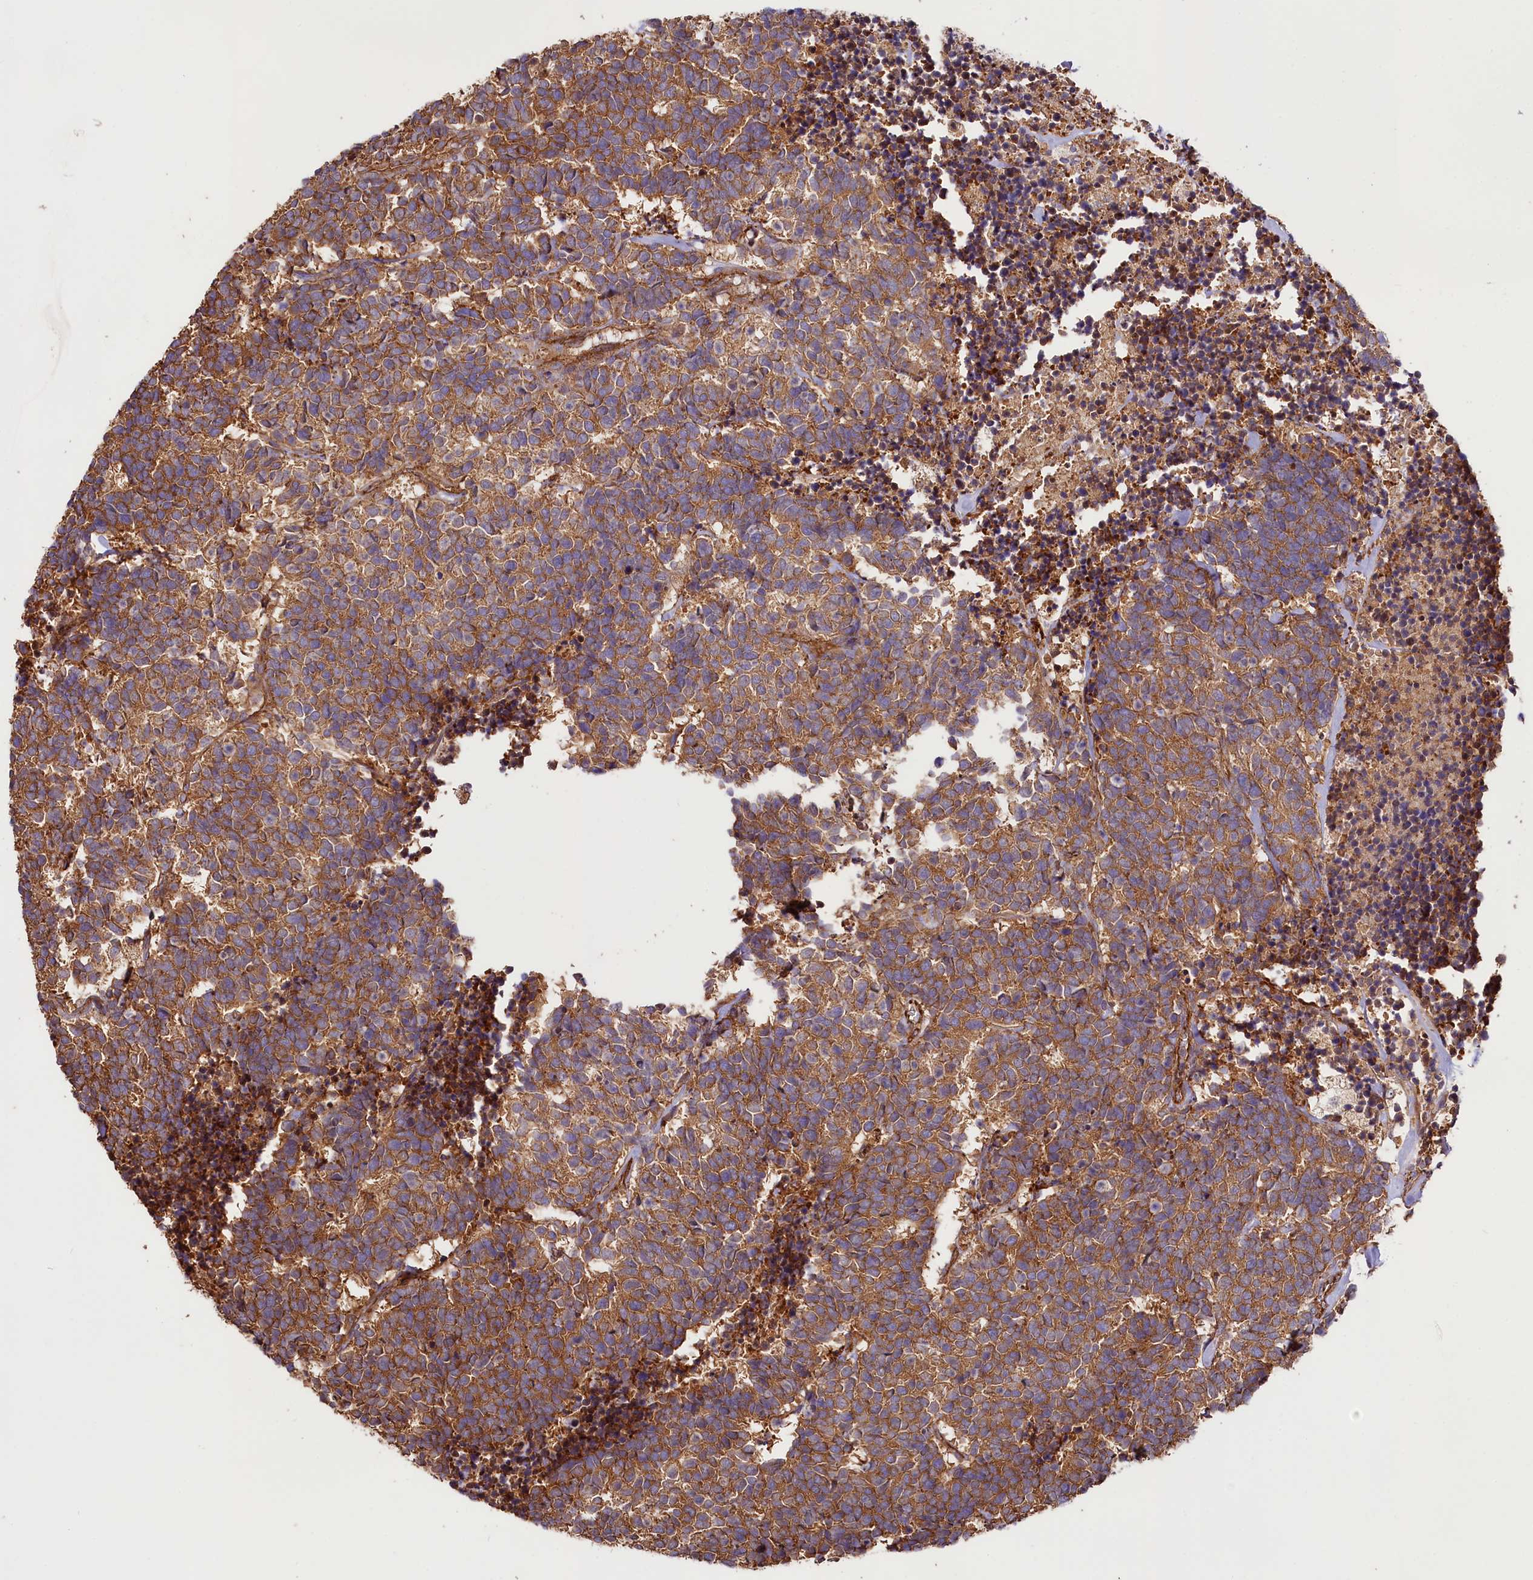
{"staining": {"intensity": "moderate", "quantity": ">75%", "location": "cytoplasmic/membranous"}, "tissue": "carcinoid", "cell_type": "Tumor cells", "image_type": "cancer", "snomed": [{"axis": "morphology", "description": "Carcinoma, NOS"}, {"axis": "morphology", "description": "Carcinoid, malignant, NOS"}, {"axis": "topography", "description": "Urinary bladder"}], "caption": "Protein staining of carcinoma tissue displays moderate cytoplasmic/membranous staining in about >75% of tumor cells.", "gene": "CEP295", "patient": {"sex": "male", "age": 57}}